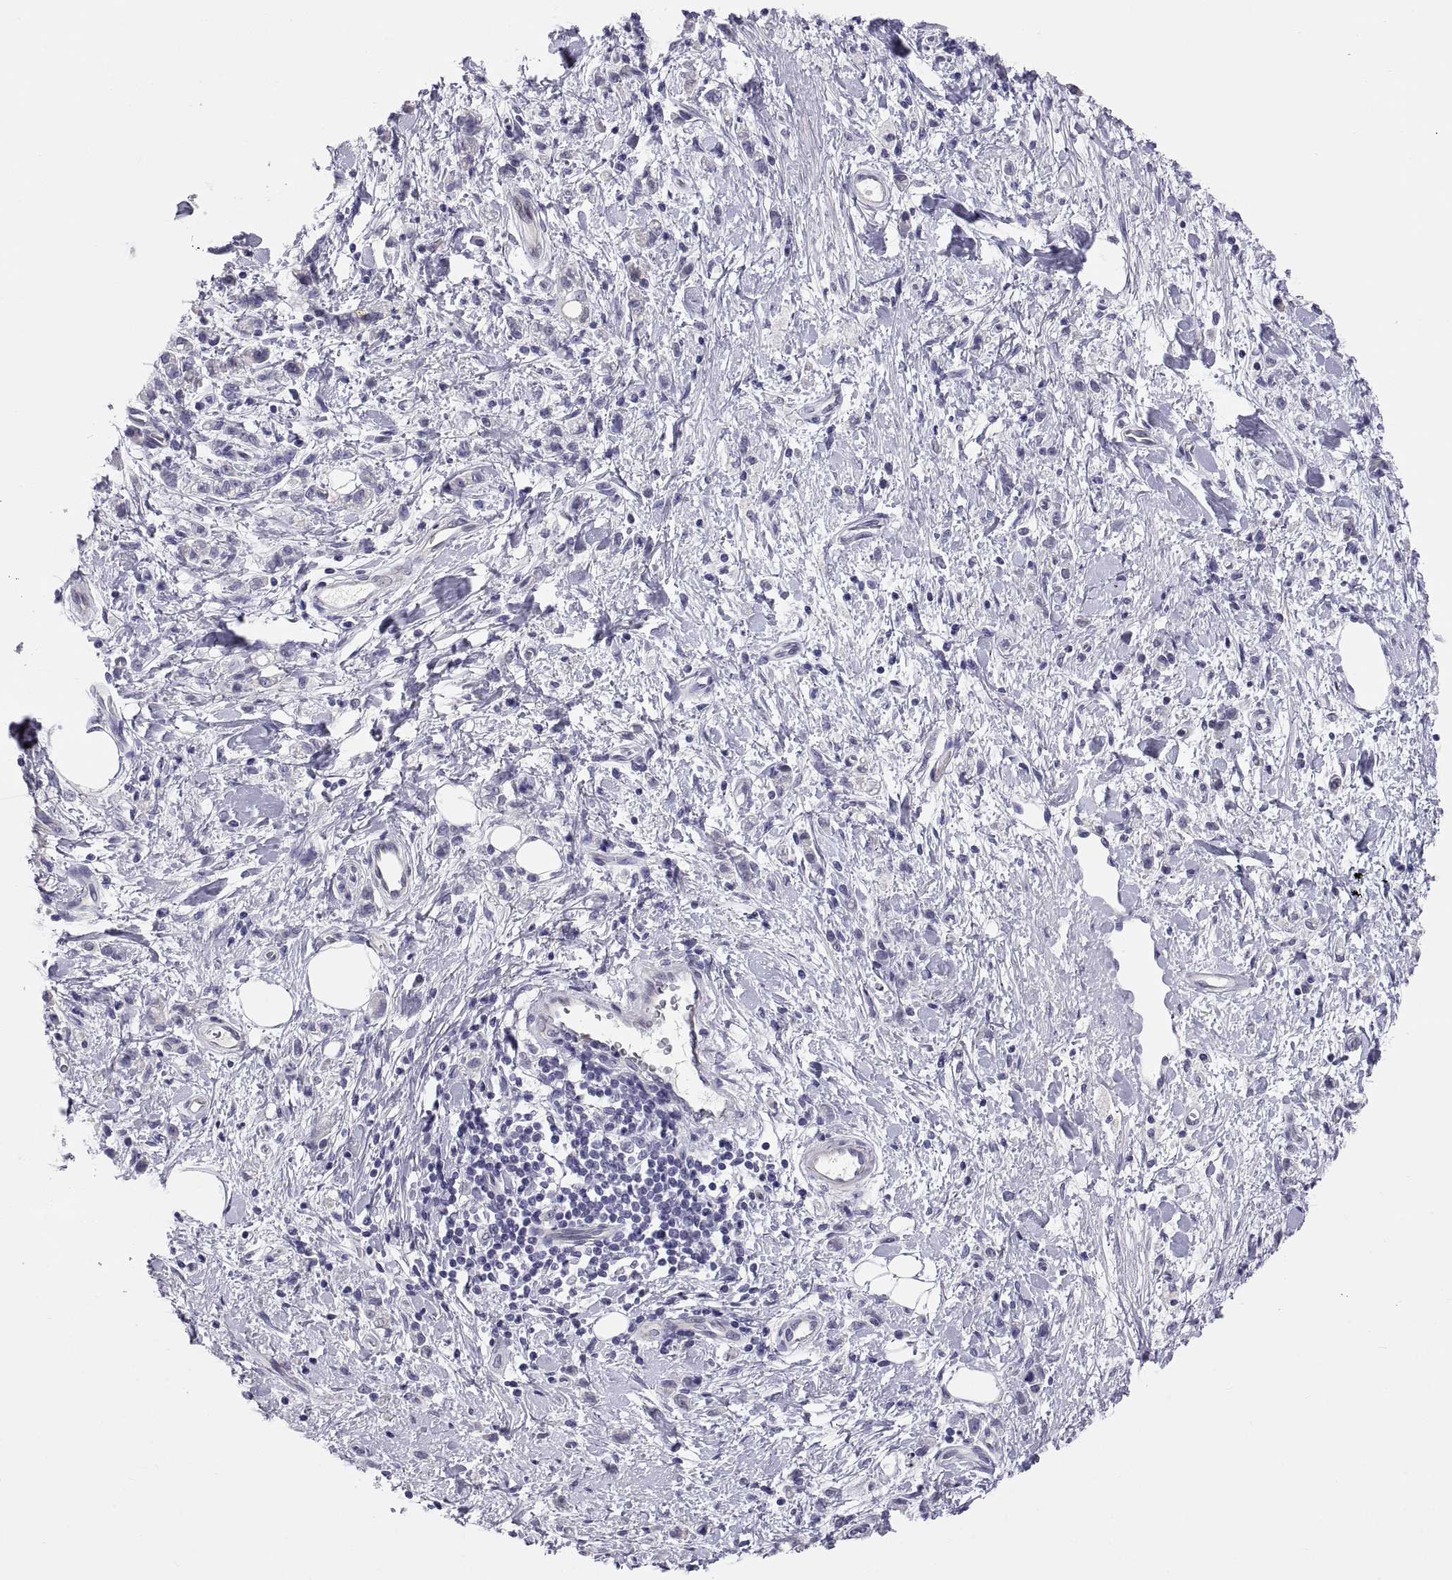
{"staining": {"intensity": "negative", "quantity": "none", "location": "none"}, "tissue": "stomach cancer", "cell_type": "Tumor cells", "image_type": "cancer", "snomed": [{"axis": "morphology", "description": "Adenocarcinoma, NOS"}, {"axis": "topography", "description": "Stomach"}], "caption": "Immunohistochemistry of stomach cancer (adenocarcinoma) reveals no expression in tumor cells. (DAB (3,3'-diaminobenzidine) IHC visualized using brightfield microscopy, high magnification).", "gene": "TEX13A", "patient": {"sex": "male", "age": 77}}